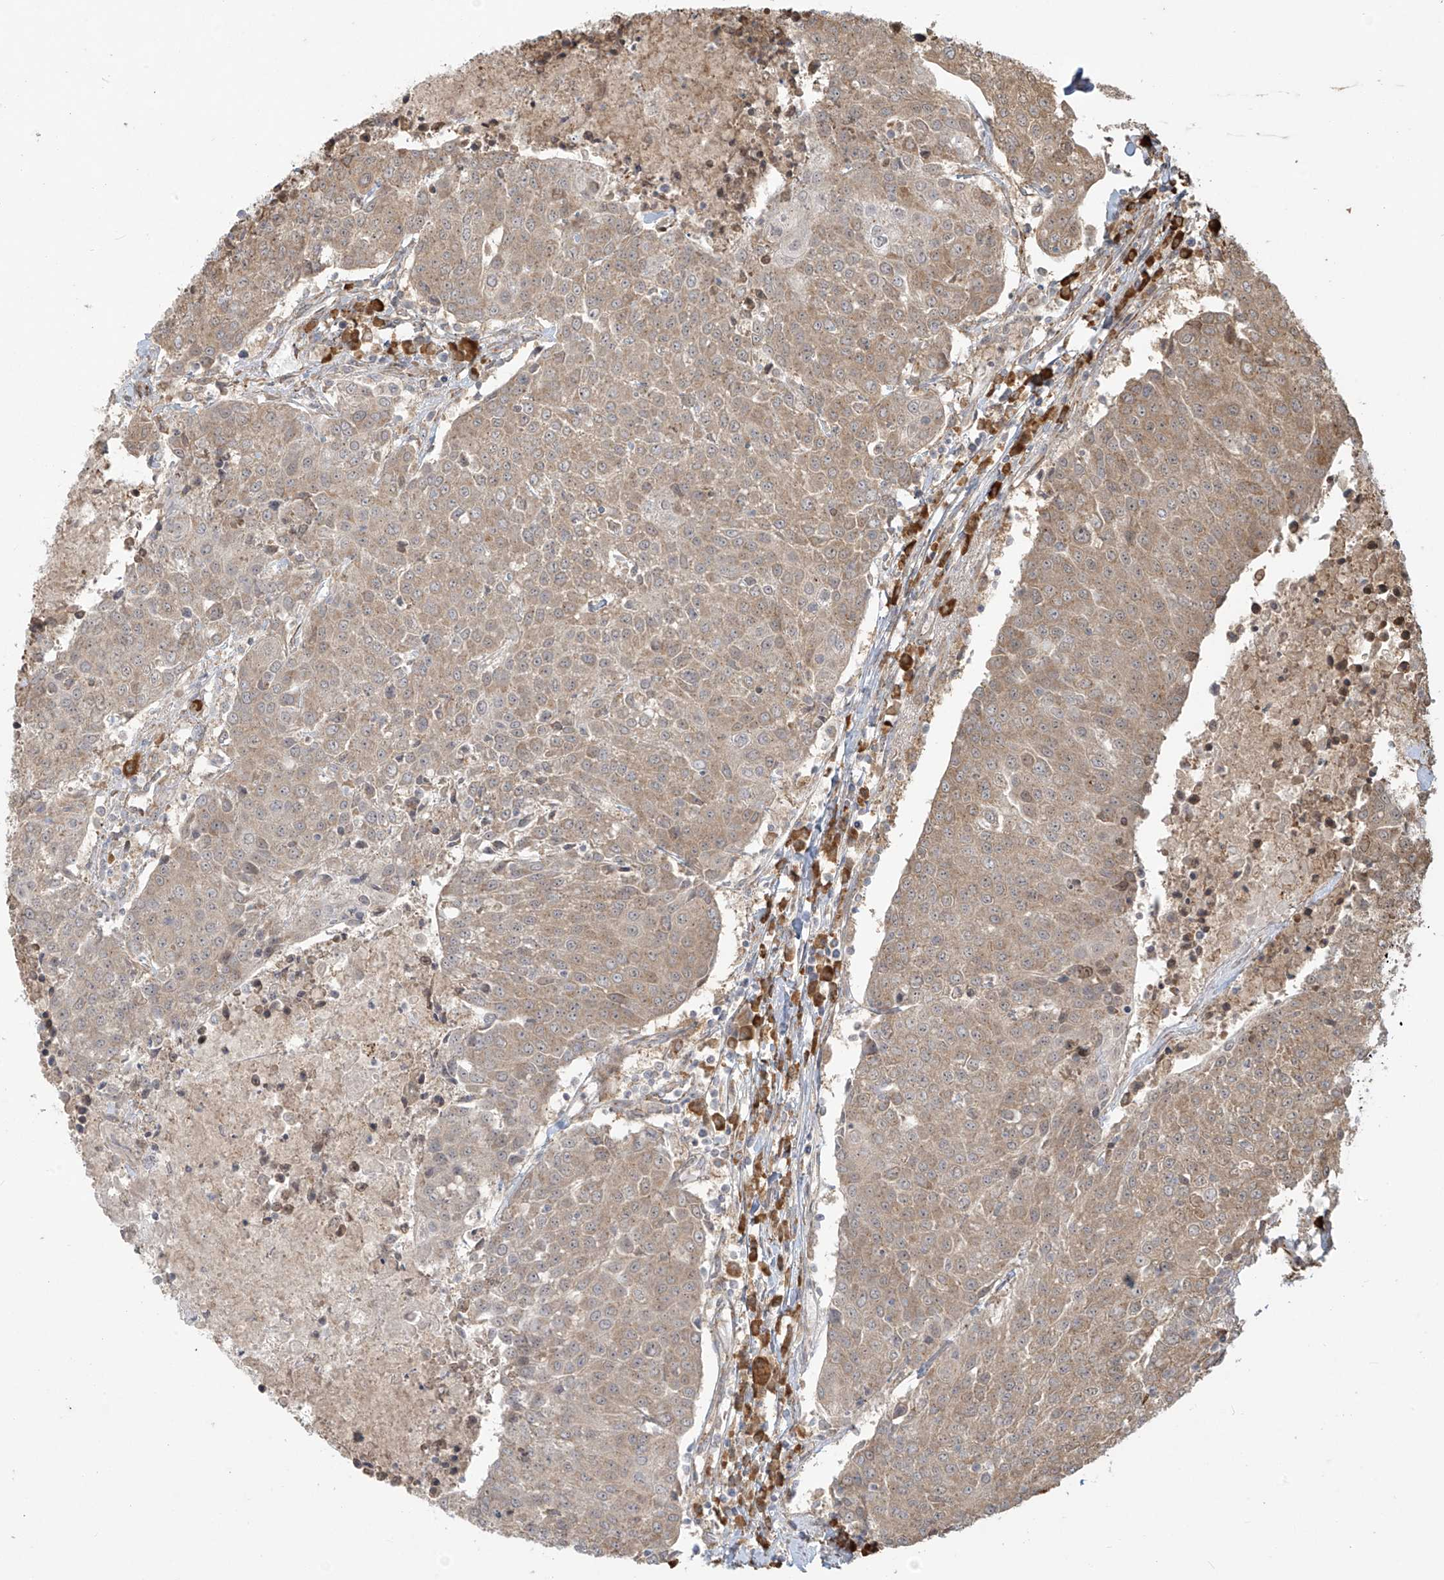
{"staining": {"intensity": "weak", "quantity": ">75%", "location": "cytoplasmic/membranous"}, "tissue": "urothelial cancer", "cell_type": "Tumor cells", "image_type": "cancer", "snomed": [{"axis": "morphology", "description": "Urothelial carcinoma, High grade"}, {"axis": "topography", "description": "Urinary bladder"}], "caption": "The histopathology image reveals a brown stain indicating the presence of a protein in the cytoplasmic/membranous of tumor cells in urothelial cancer.", "gene": "PLEKHM3", "patient": {"sex": "female", "age": 85}}